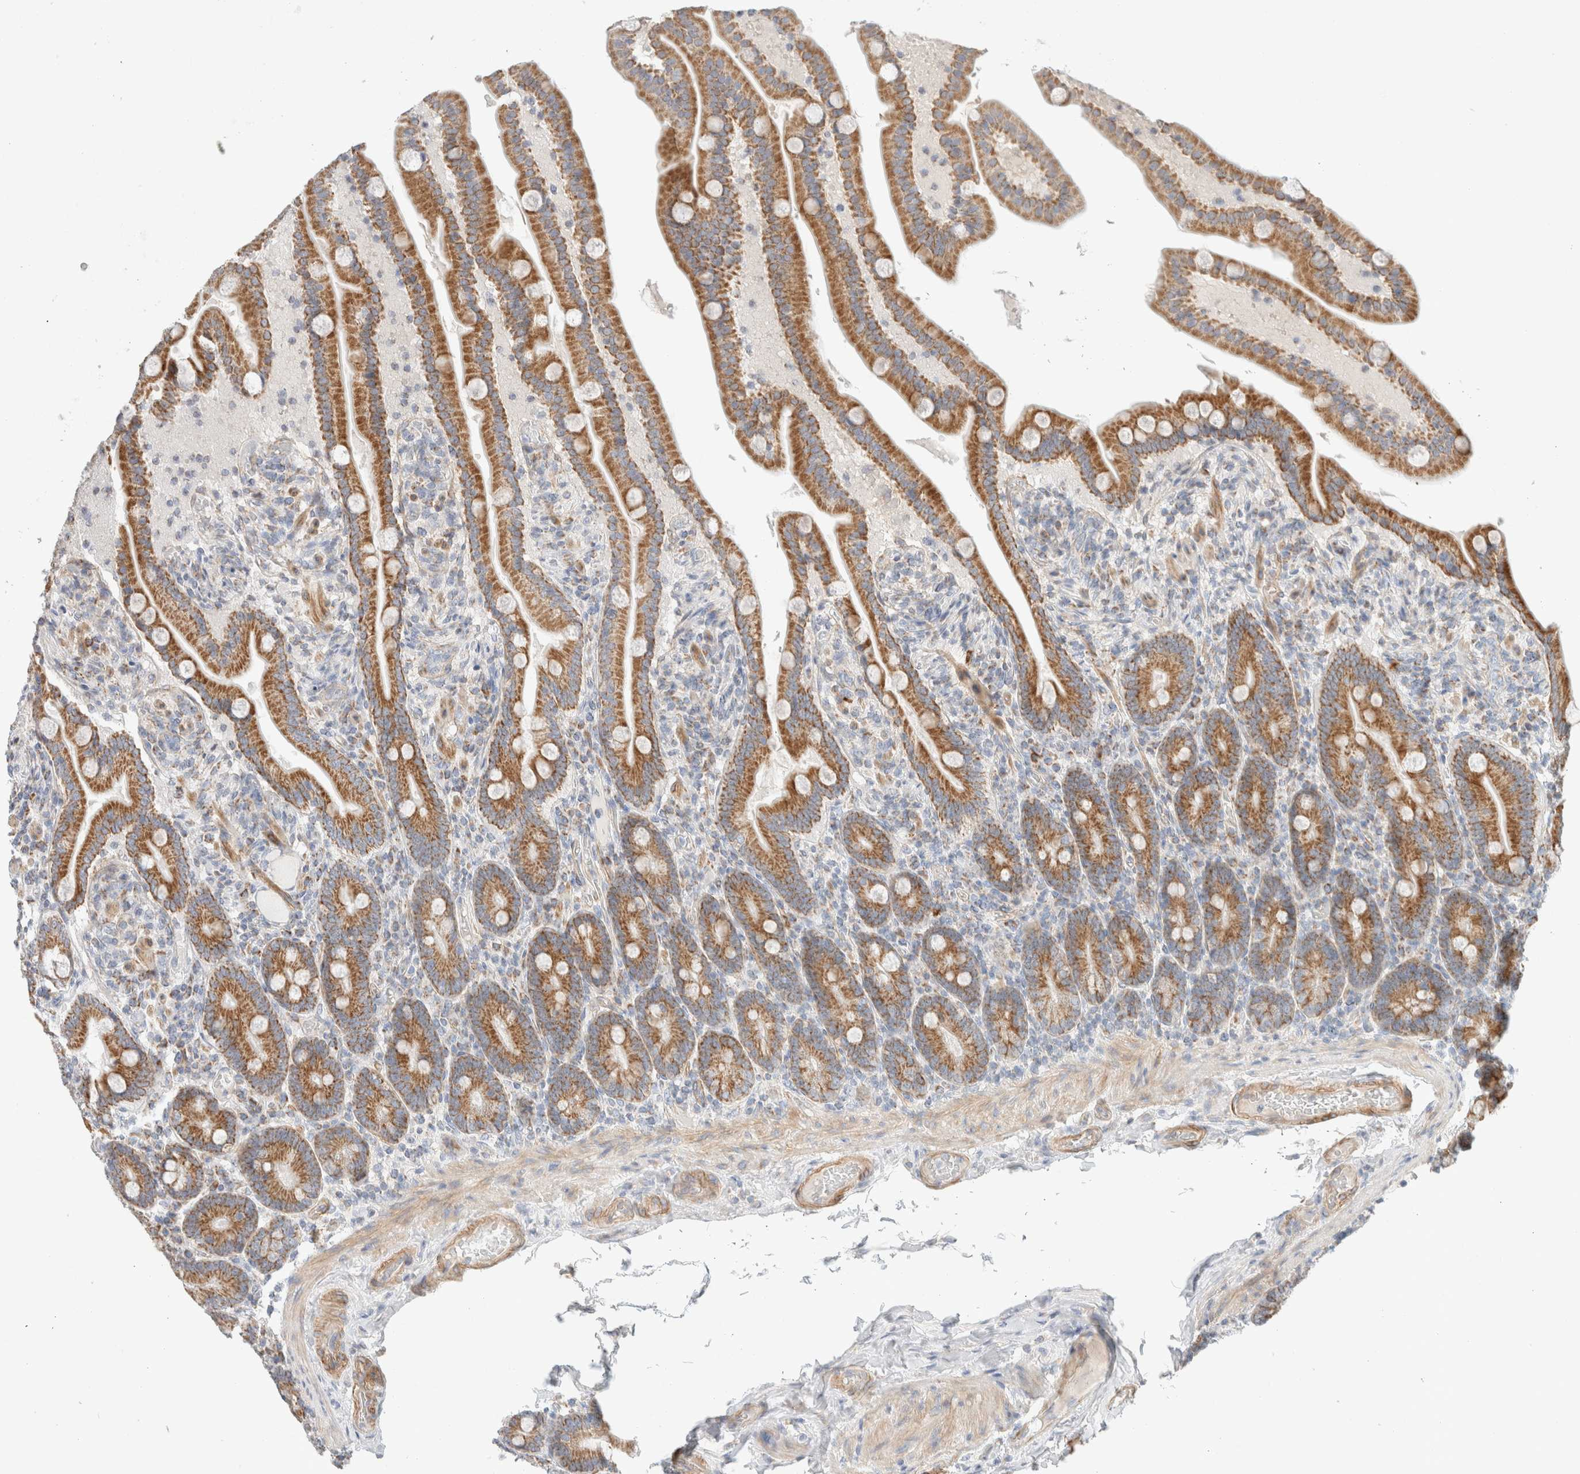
{"staining": {"intensity": "strong", "quantity": ">75%", "location": "cytoplasmic/membranous"}, "tissue": "duodenum", "cell_type": "Glandular cells", "image_type": "normal", "snomed": [{"axis": "morphology", "description": "Normal tissue, NOS"}, {"axis": "topography", "description": "Duodenum"}], "caption": "Immunohistochemistry (IHC) histopathology image of unremarkable duodenum stained for a protein (brown), which exhibits high levels of strong cytoplasmic/membranous staining in about >75% of glandular cells.", "gene": "MRM3", "patient": {"sex": "male", "age": 54}}